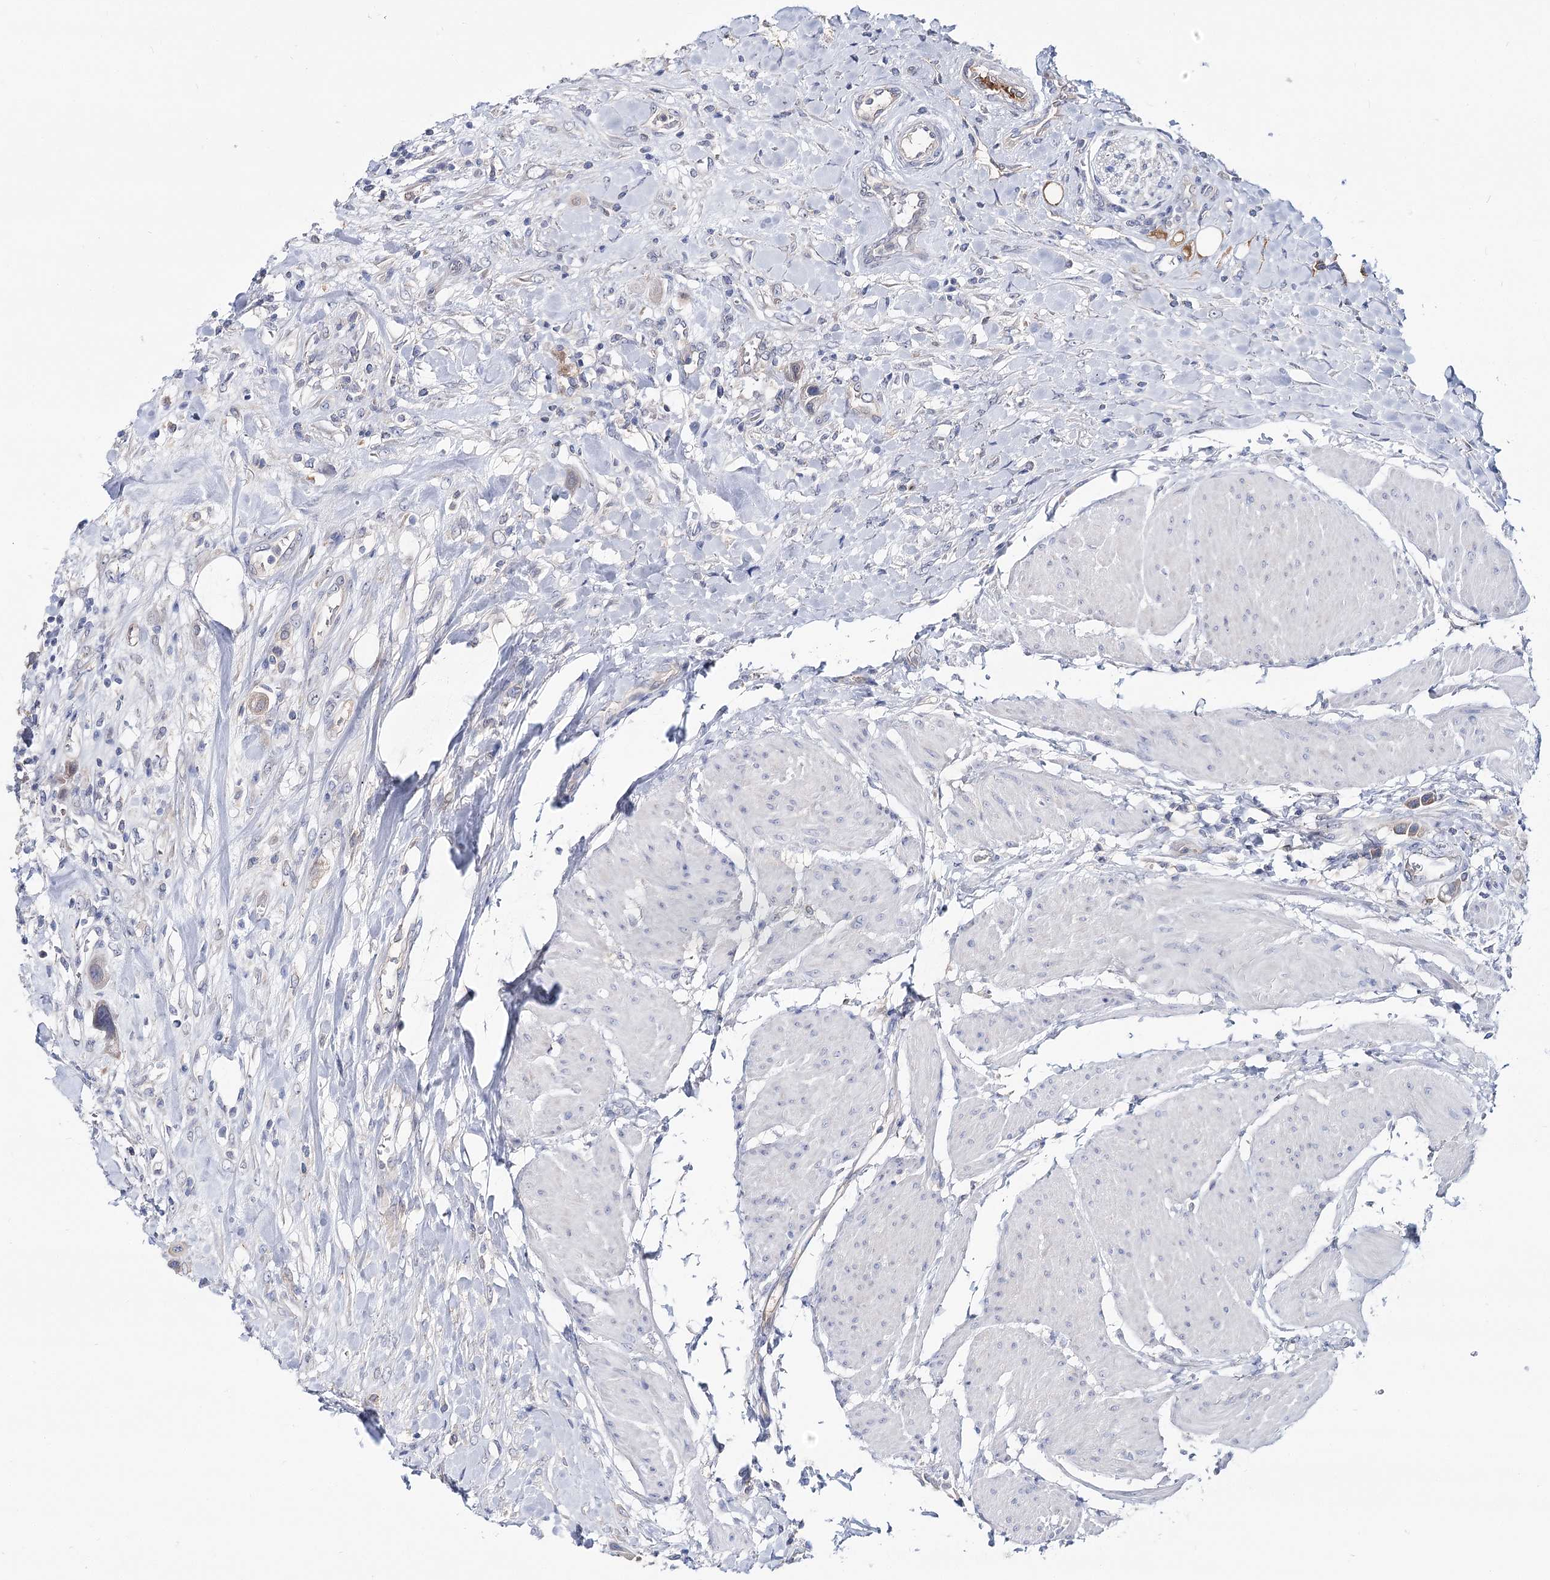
{"staining": {"intensity": "negative", "quantity": "none", "location": "none"}, "tissue": "urothelial cancer", "cell_type": "Tumor cells", "image_type": "cancer", "snomed": [{"axis": "morphology", "description": "Urothelial carcinoma, High grade"}, {"axis": "topography", "description": "Urinary bladder"}], "caption": "Immunohistochemistry (IHC) photomicrograph of neoplastic tissue: high-grade urothelial carcinoma stained with DAB displays no significant protein expression in tumor cells.", "gene": "UGP2", "patient": {"sex": "male", "age": 50}}